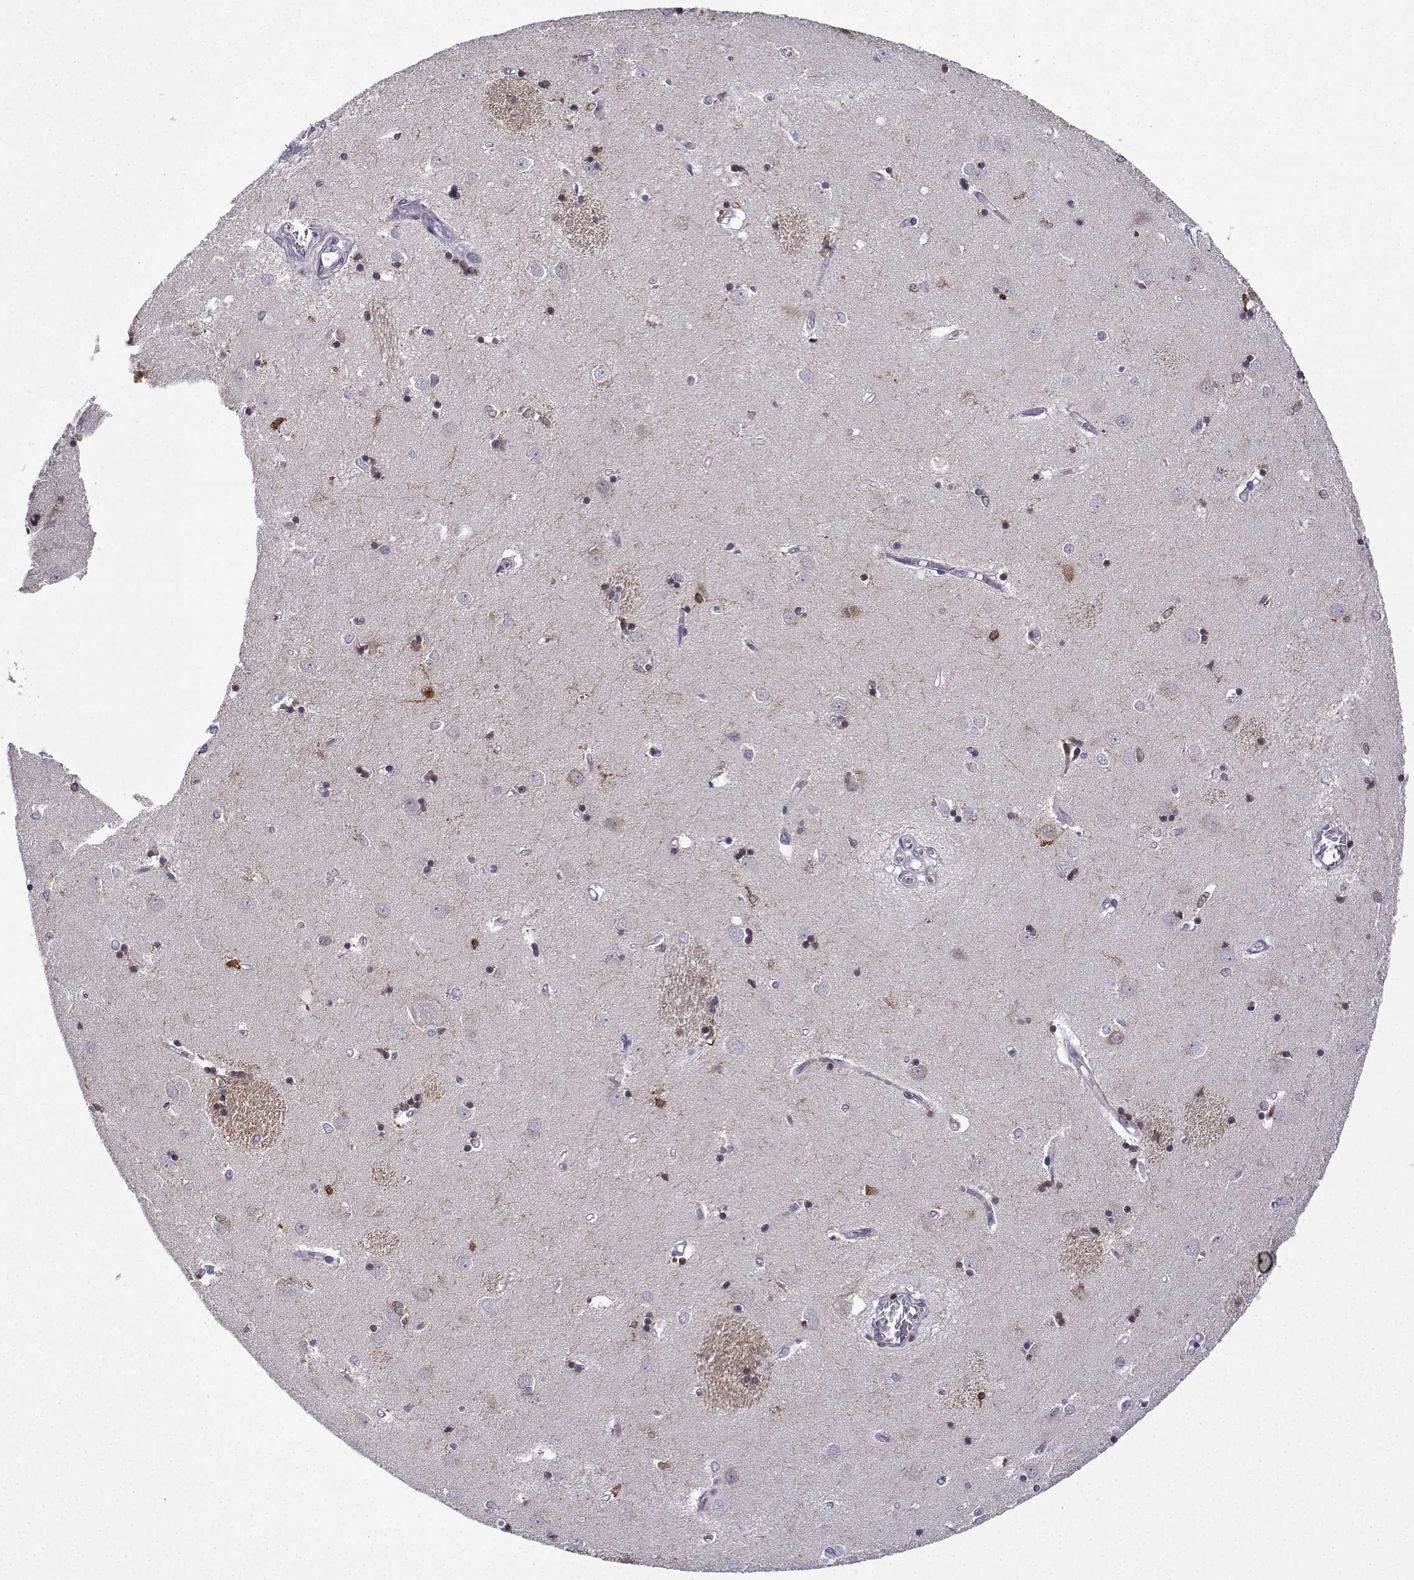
{"staining": {"intensity": "strong", "quantity": "<25%", "location": "cytoplasmic/membranous"}, "tissue": "caudate", "cell_type": "Glial cells", "image_type": "normal", "snomed": [{"axis": "morphology", "description": "Normal tissue, NOS"}, {"axis": "topography", "description": "Lateral ventricle wall"}], "caption": "Caudate stained with a brown dye shows strong cytoplasmic/membranous positive expression in about <25% of glial cells.", "gene": "DOCK10", "patient": {"sex": "male", "age": 54}}